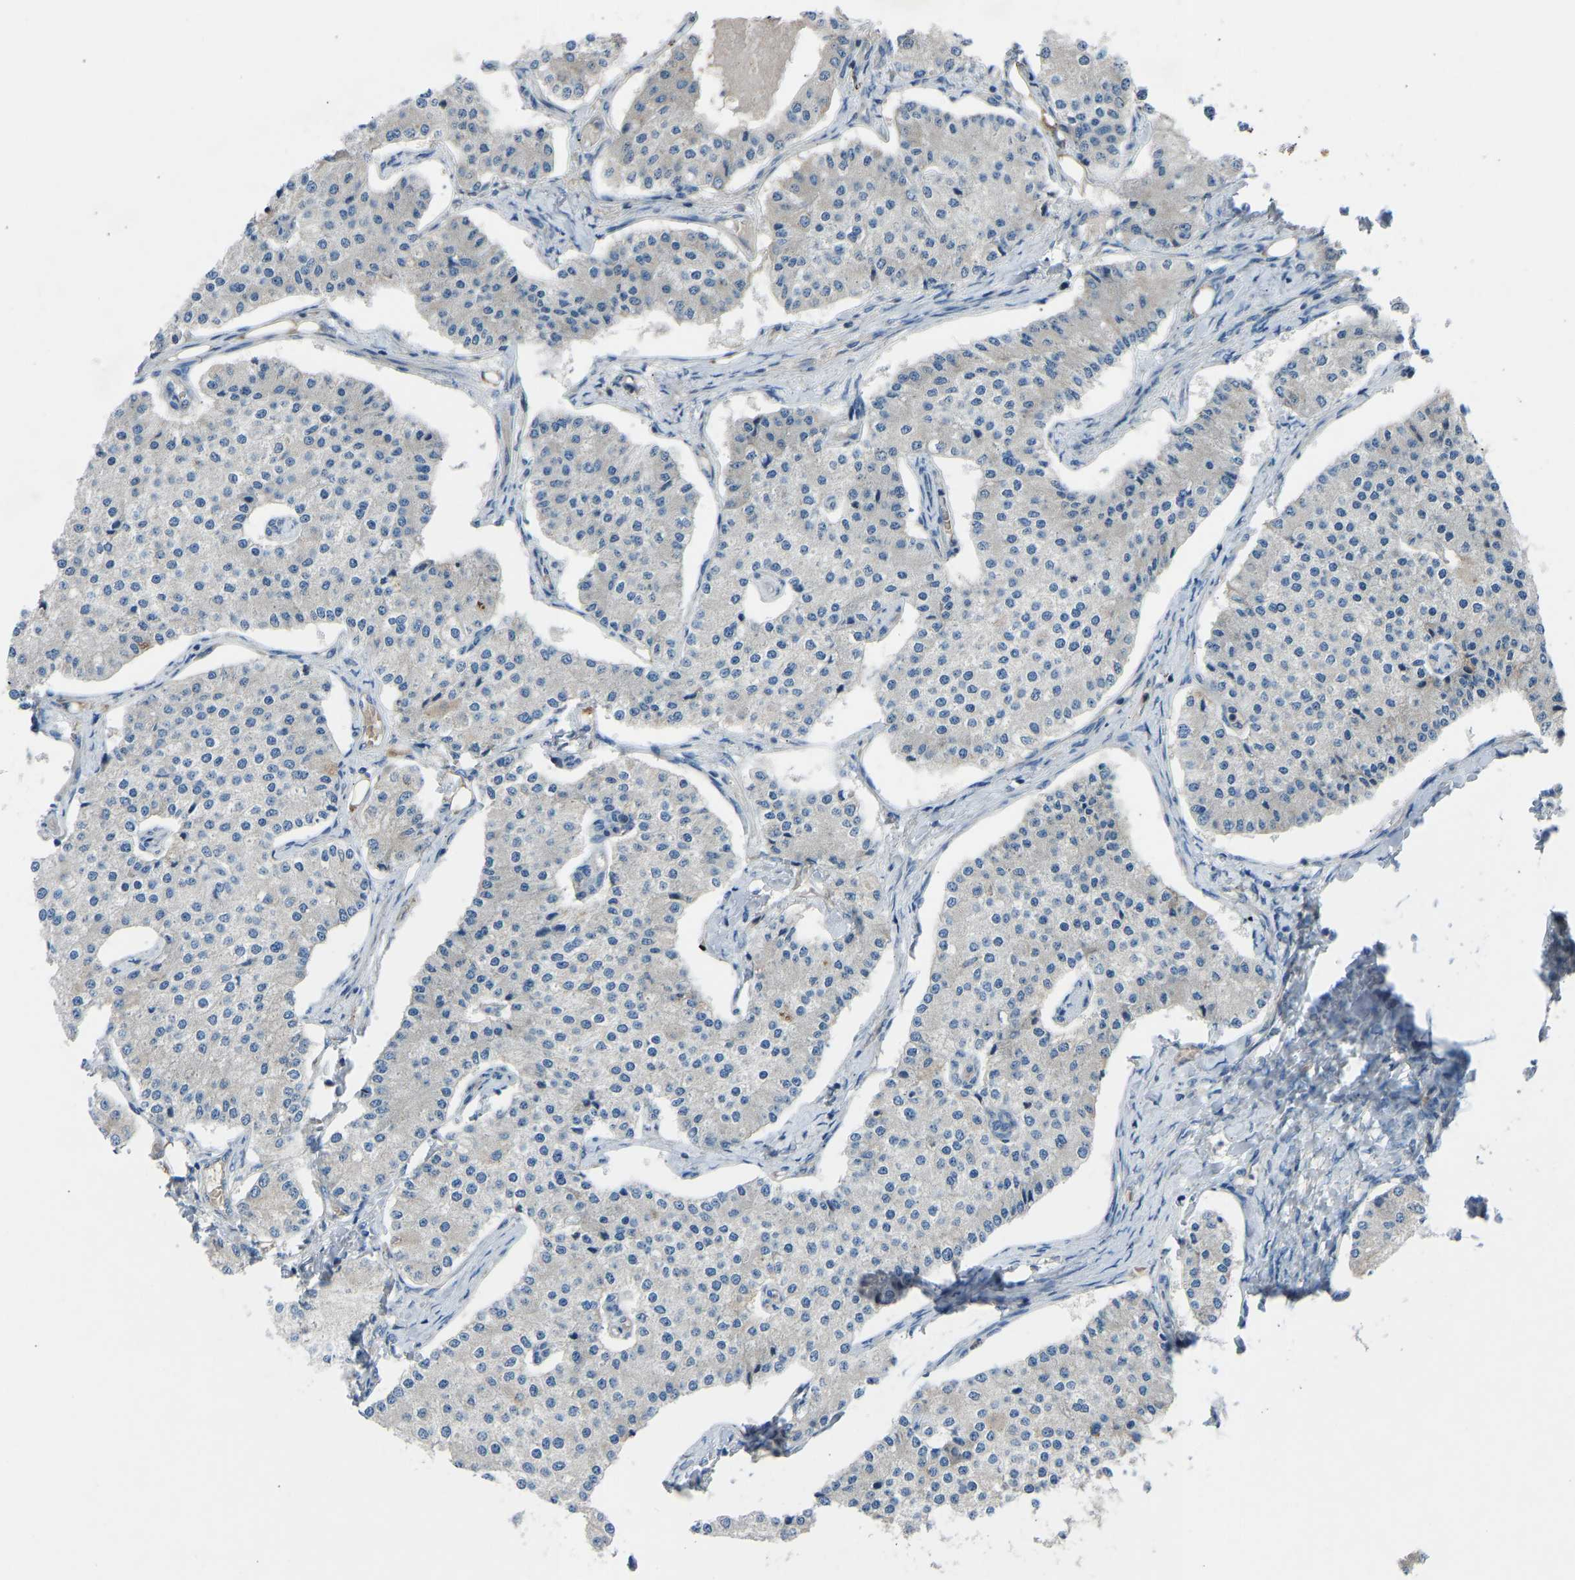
{"staining": {"intensity": "negative", "quantity": "none", "location": "none"}, "tissue": "carcinoid", "cell_type": "Tumor cells", "image_type": "cancer", "snomed": [{"axis": "morphology", "description": "Carcinoid, malignant, NOS"}, {"axis": "topography", "description": "Colon"}], "caption": "Carcinoid (malignant) was stained to show a protein in brown. There is no significant expression in tumor cells.", "gene": "GRK6", "patient": {"sex": "female", "age": 52}}